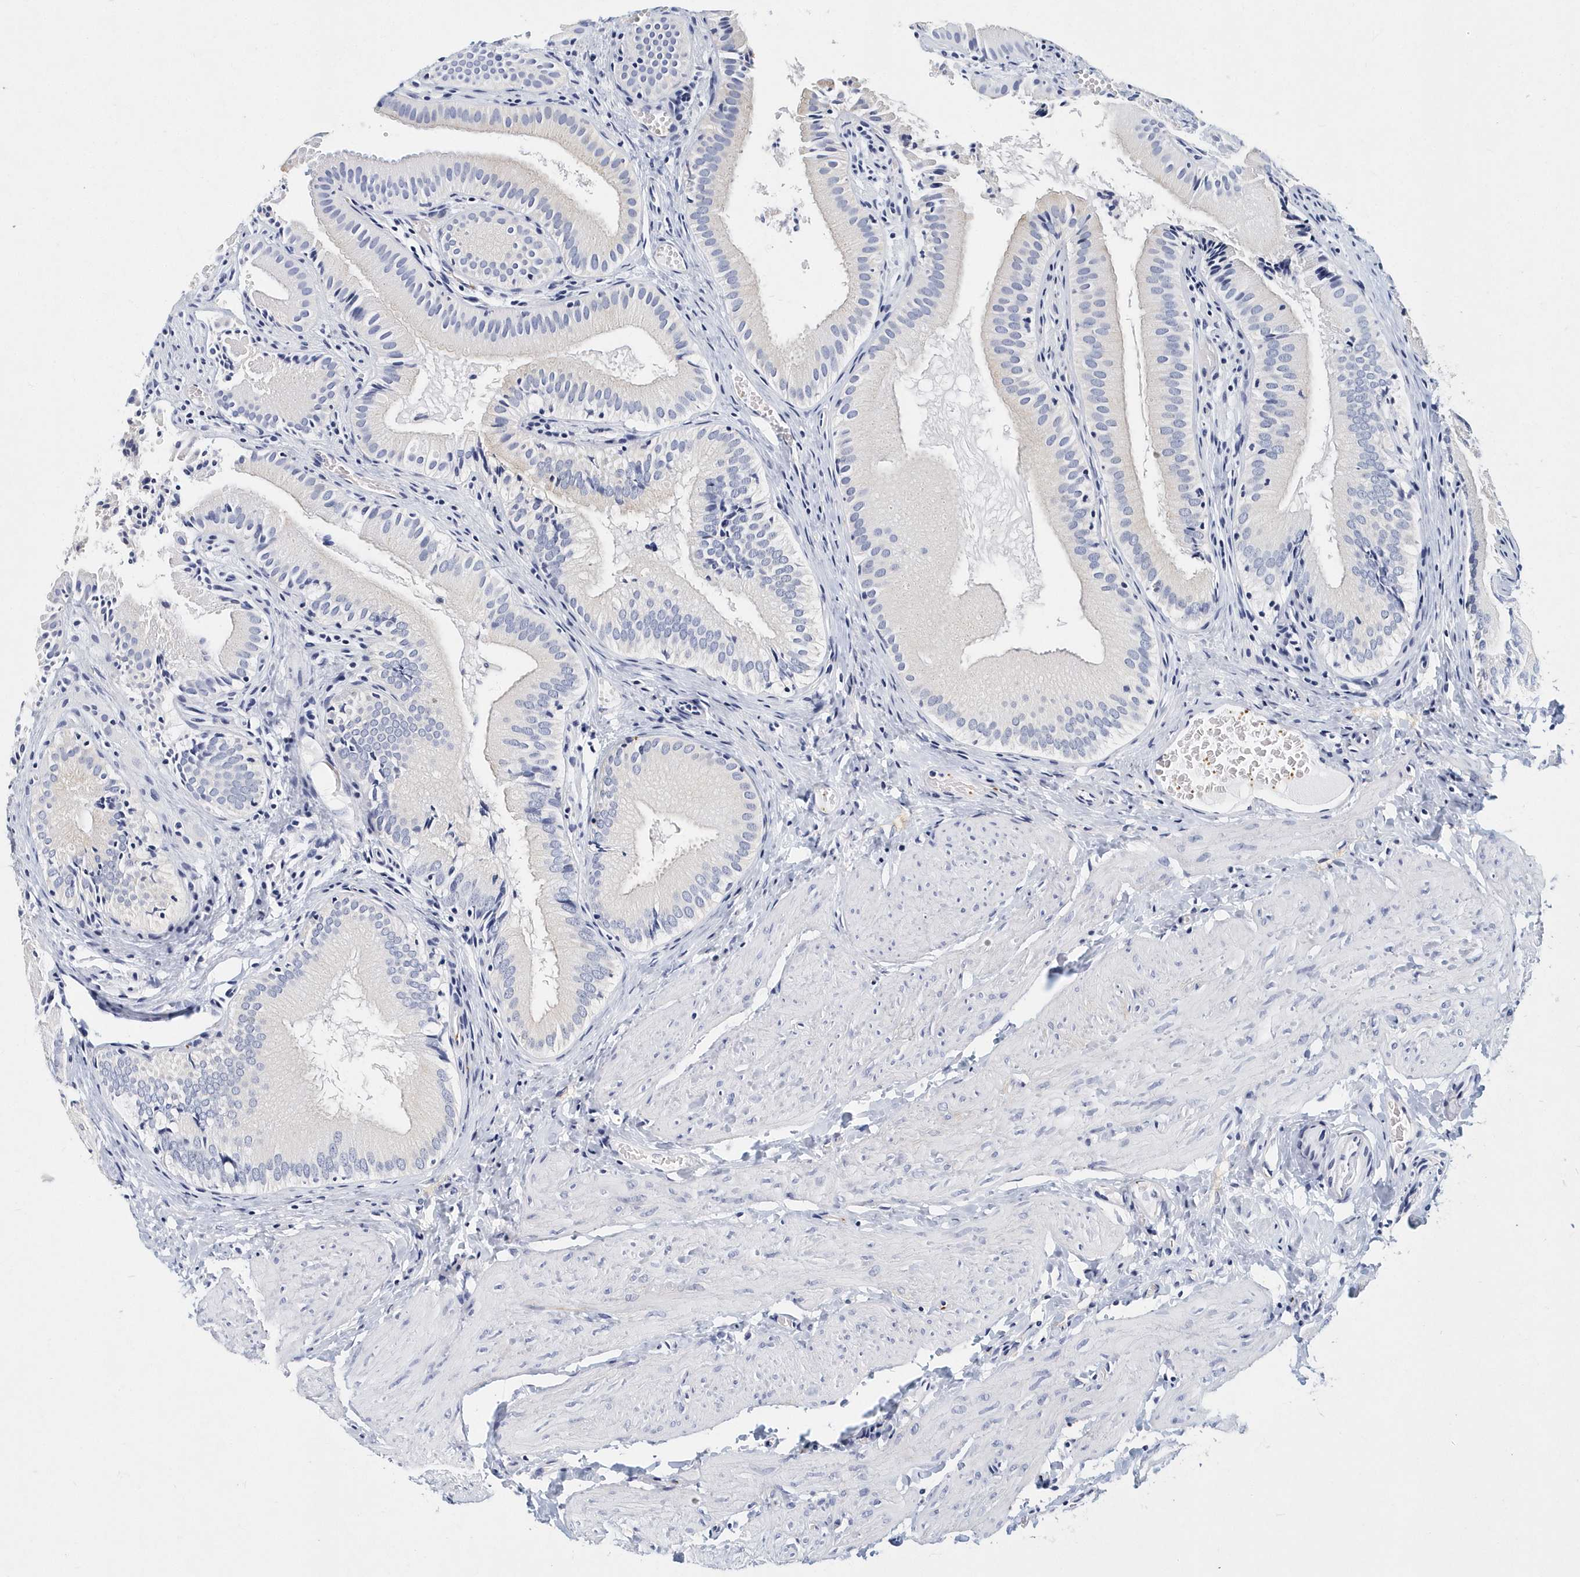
{"staining": {"intensity": "negative", "quantity": "none", "location": "none"}, "tissue": "gallbladder", "cell_type": "Glandular cells", "image_type": "normal", "snomed": [{"axis": "morphology", "description": "Normal tissue, NOS"}, {"axis": "topography", "description": "Gallbladder"}], "caption": "Immunohistochemistry (IHC) histopathology image of unremarkable gallbladder: gallbladder stained with DAB reveals no significant protein expression in glandular cells. The staining was performed using DAB (3,3'-diaminobenzidine) to visualize the protein expression in brown, while the nuclei were stained in blue with hematoxylin (Magnification: 20x).", "gene": "ITGA2B", "patient": {"sex": "female", "age": 30}}